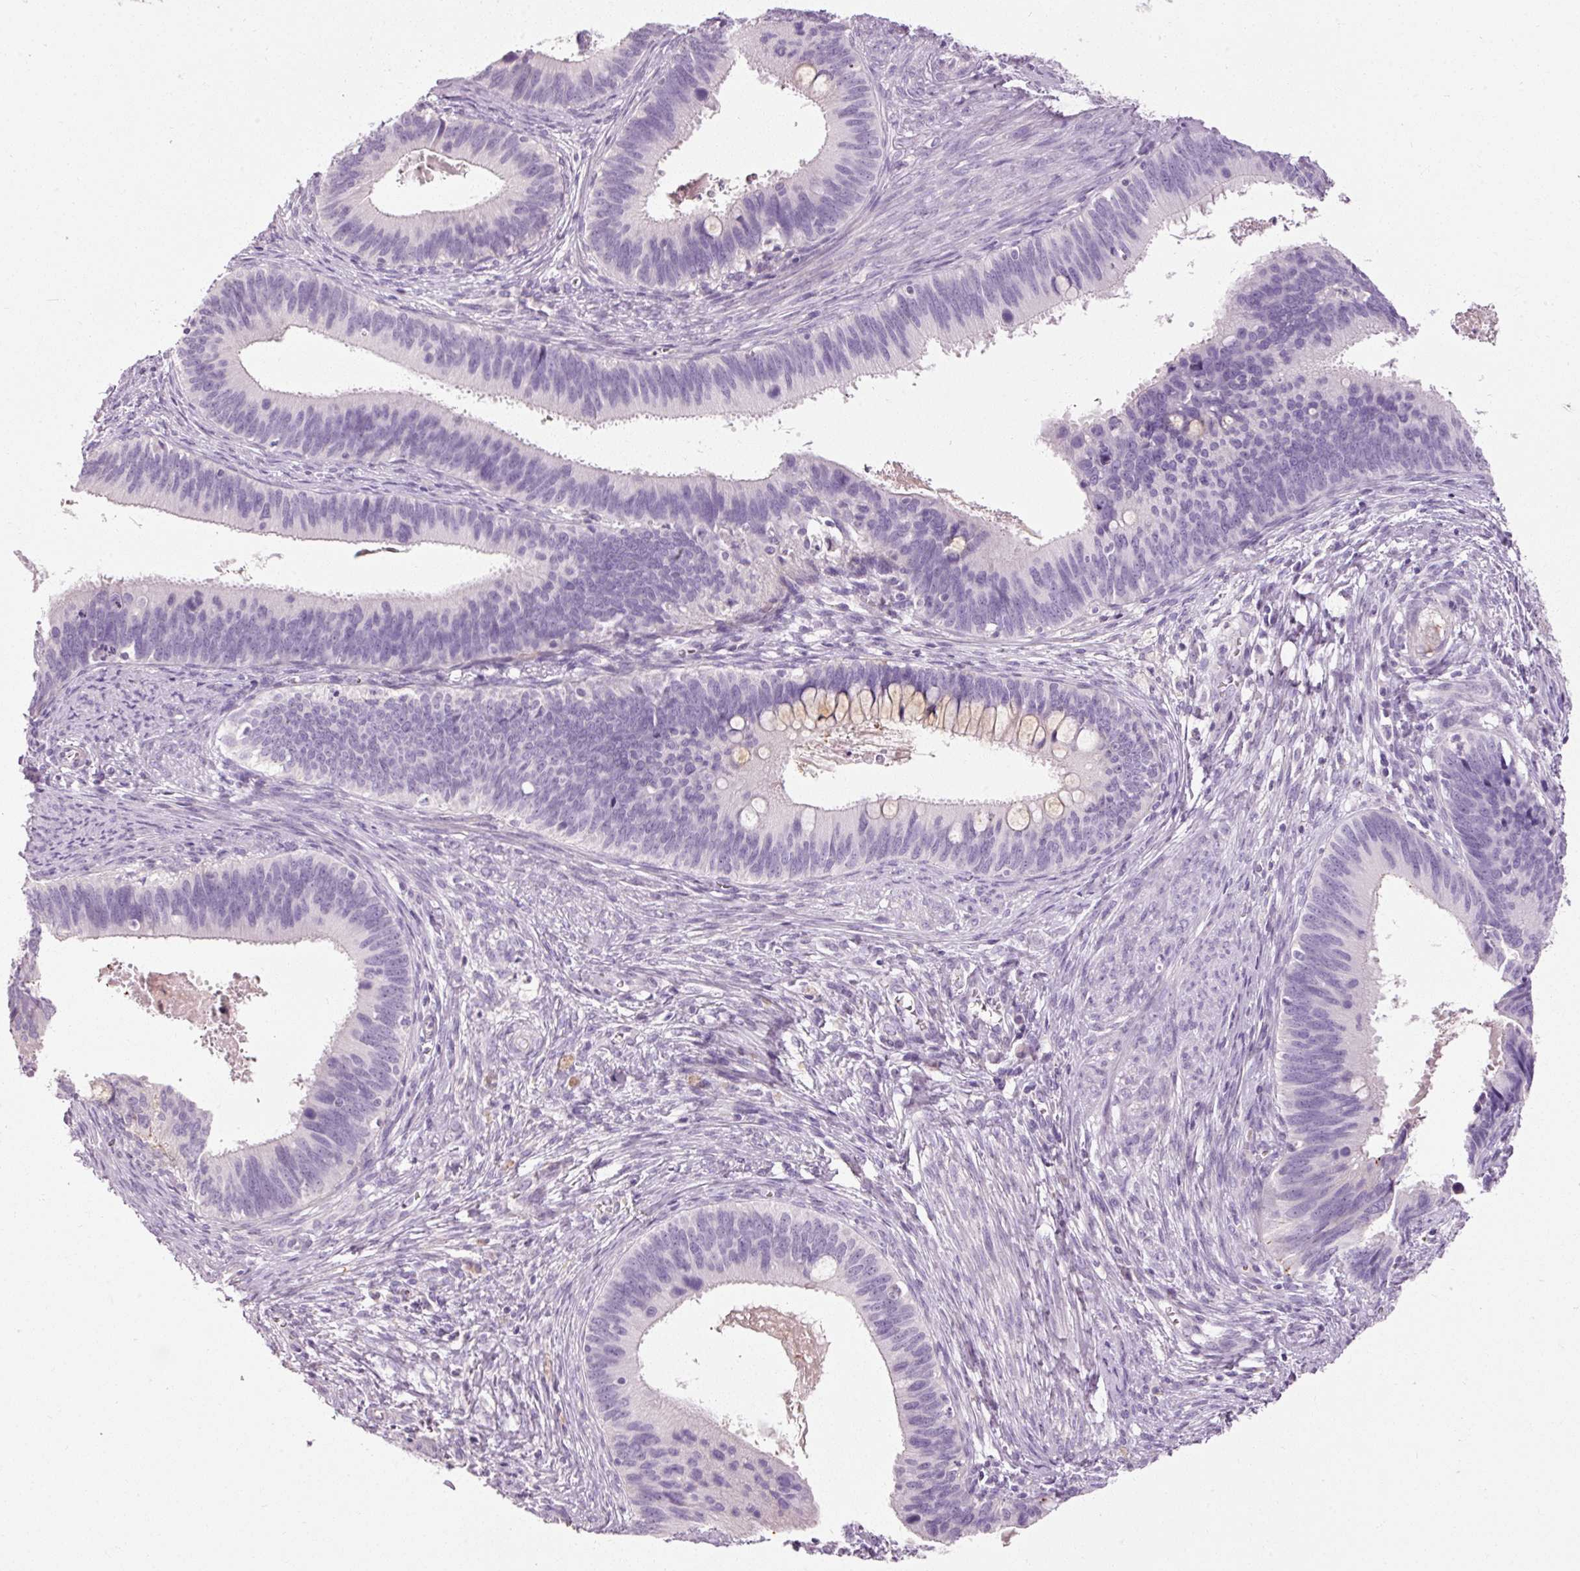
{"staining": {"intensity": "negative", "quantity": "none", "location": "none"}, "tissue": "cervical cancer", "cell_type": "Tumor cells", "image_type": "cancer", "snomed": [{"axis": "morphology", "description": "Adenocarcinoma, NOS"}, {"axis": "topography", "description": "Cervix"}], "caption": "This photomicrograph is of cervical cancer (adenocarcinoma) stained with IHC to label a protein in brown with the nuclei are counter-stained blue. There is no positivity in tumor cells.", "gene": "MUC5AC", "patient": {"sex": "female", "age": 42}}